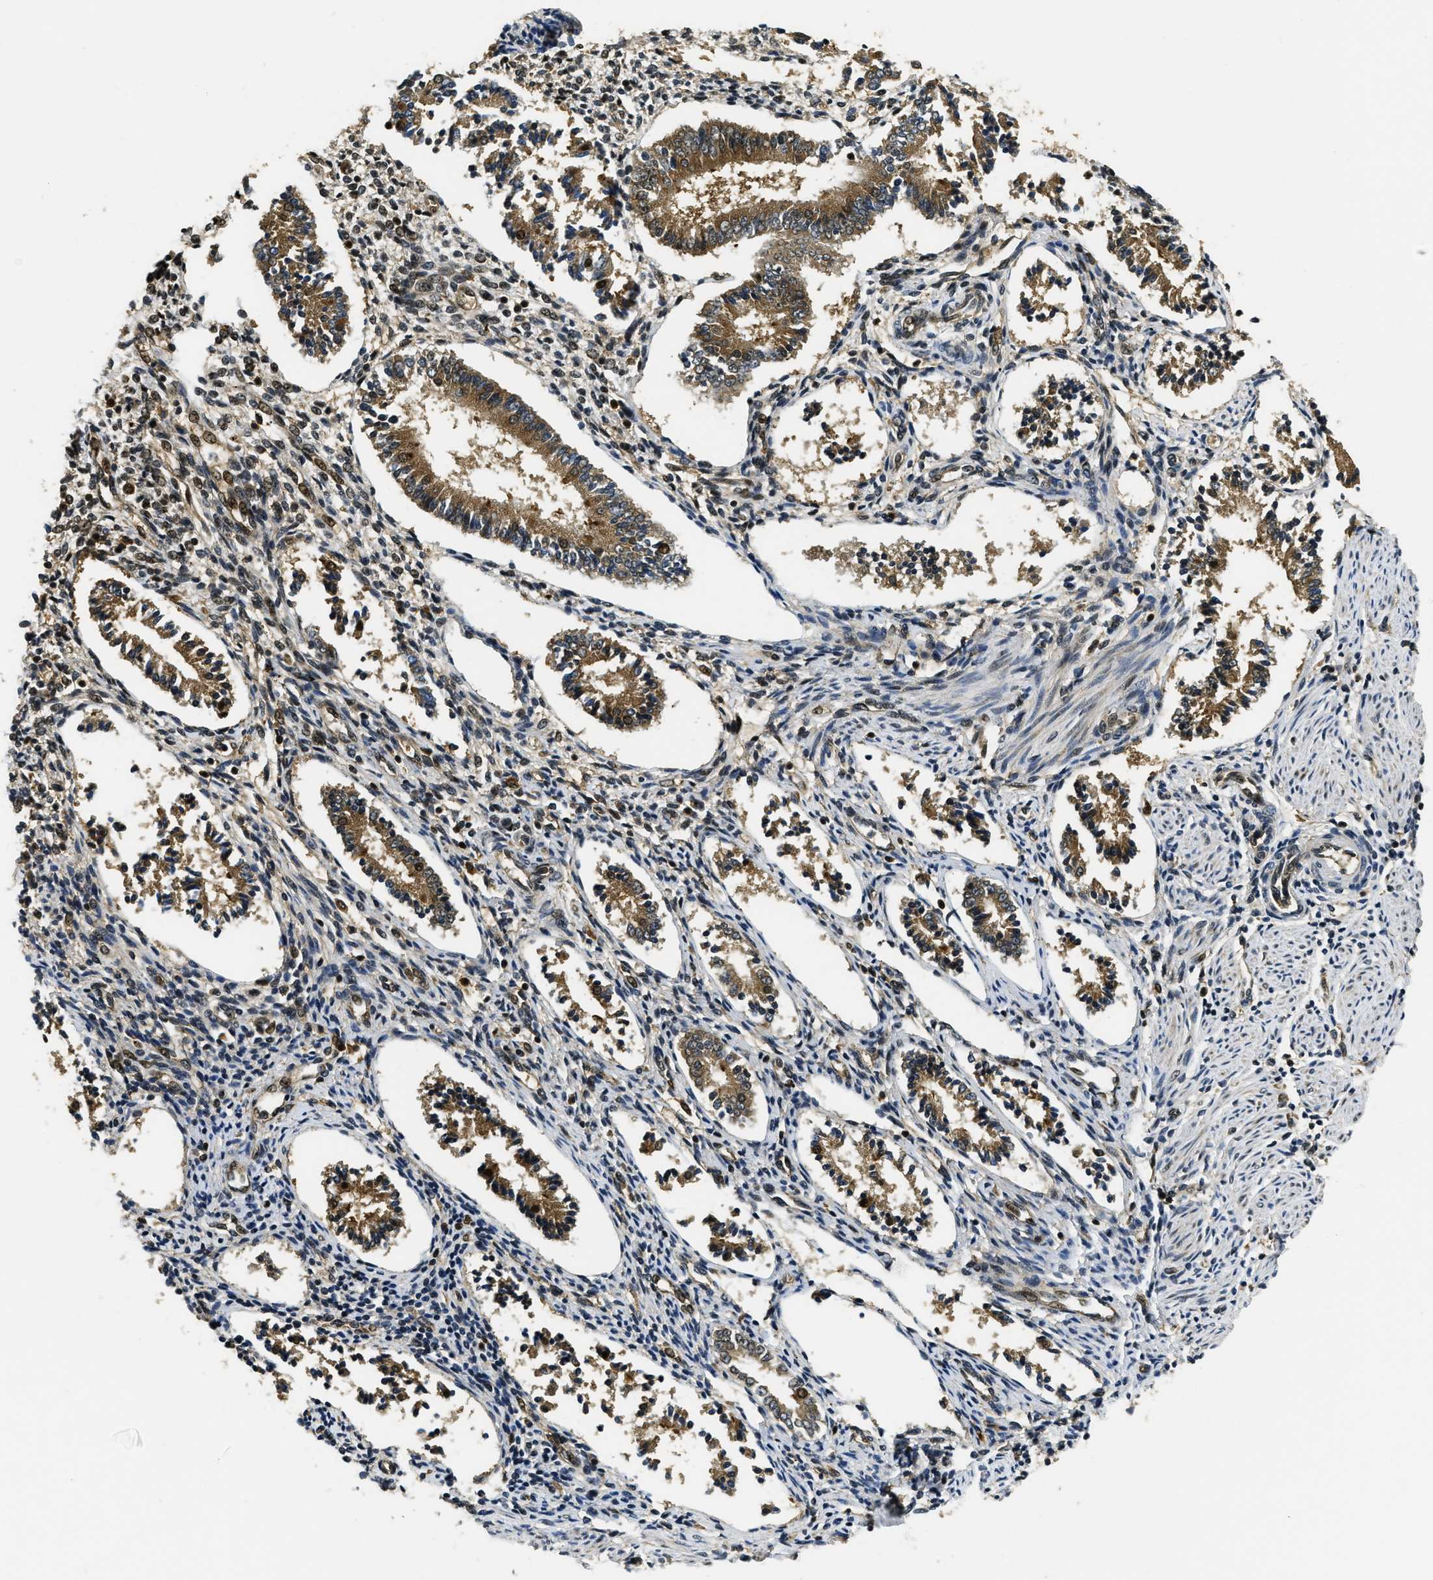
{"staining": {"intensity": "moderate", "quantity": "25%-75%", "location": "cytoplasmic/membranous,nuclear"}, "tissue": "endometrium", "cell_type": "Cells in endometrial stroma", "image_type": "normal", "snomed": [{"axis": "morphology", "description": "Normal tissue, NOS"}, {"axis": "topography", "description": "Endometrium"}], "caption": "Normal endometrium reveals moderate cytoplasmic/membranous,nuclear expression in approximately 25%-75% of cells in endometrial stroma.", "gene": "ADSL", "patient": {"sex": "female", "age": 42}}